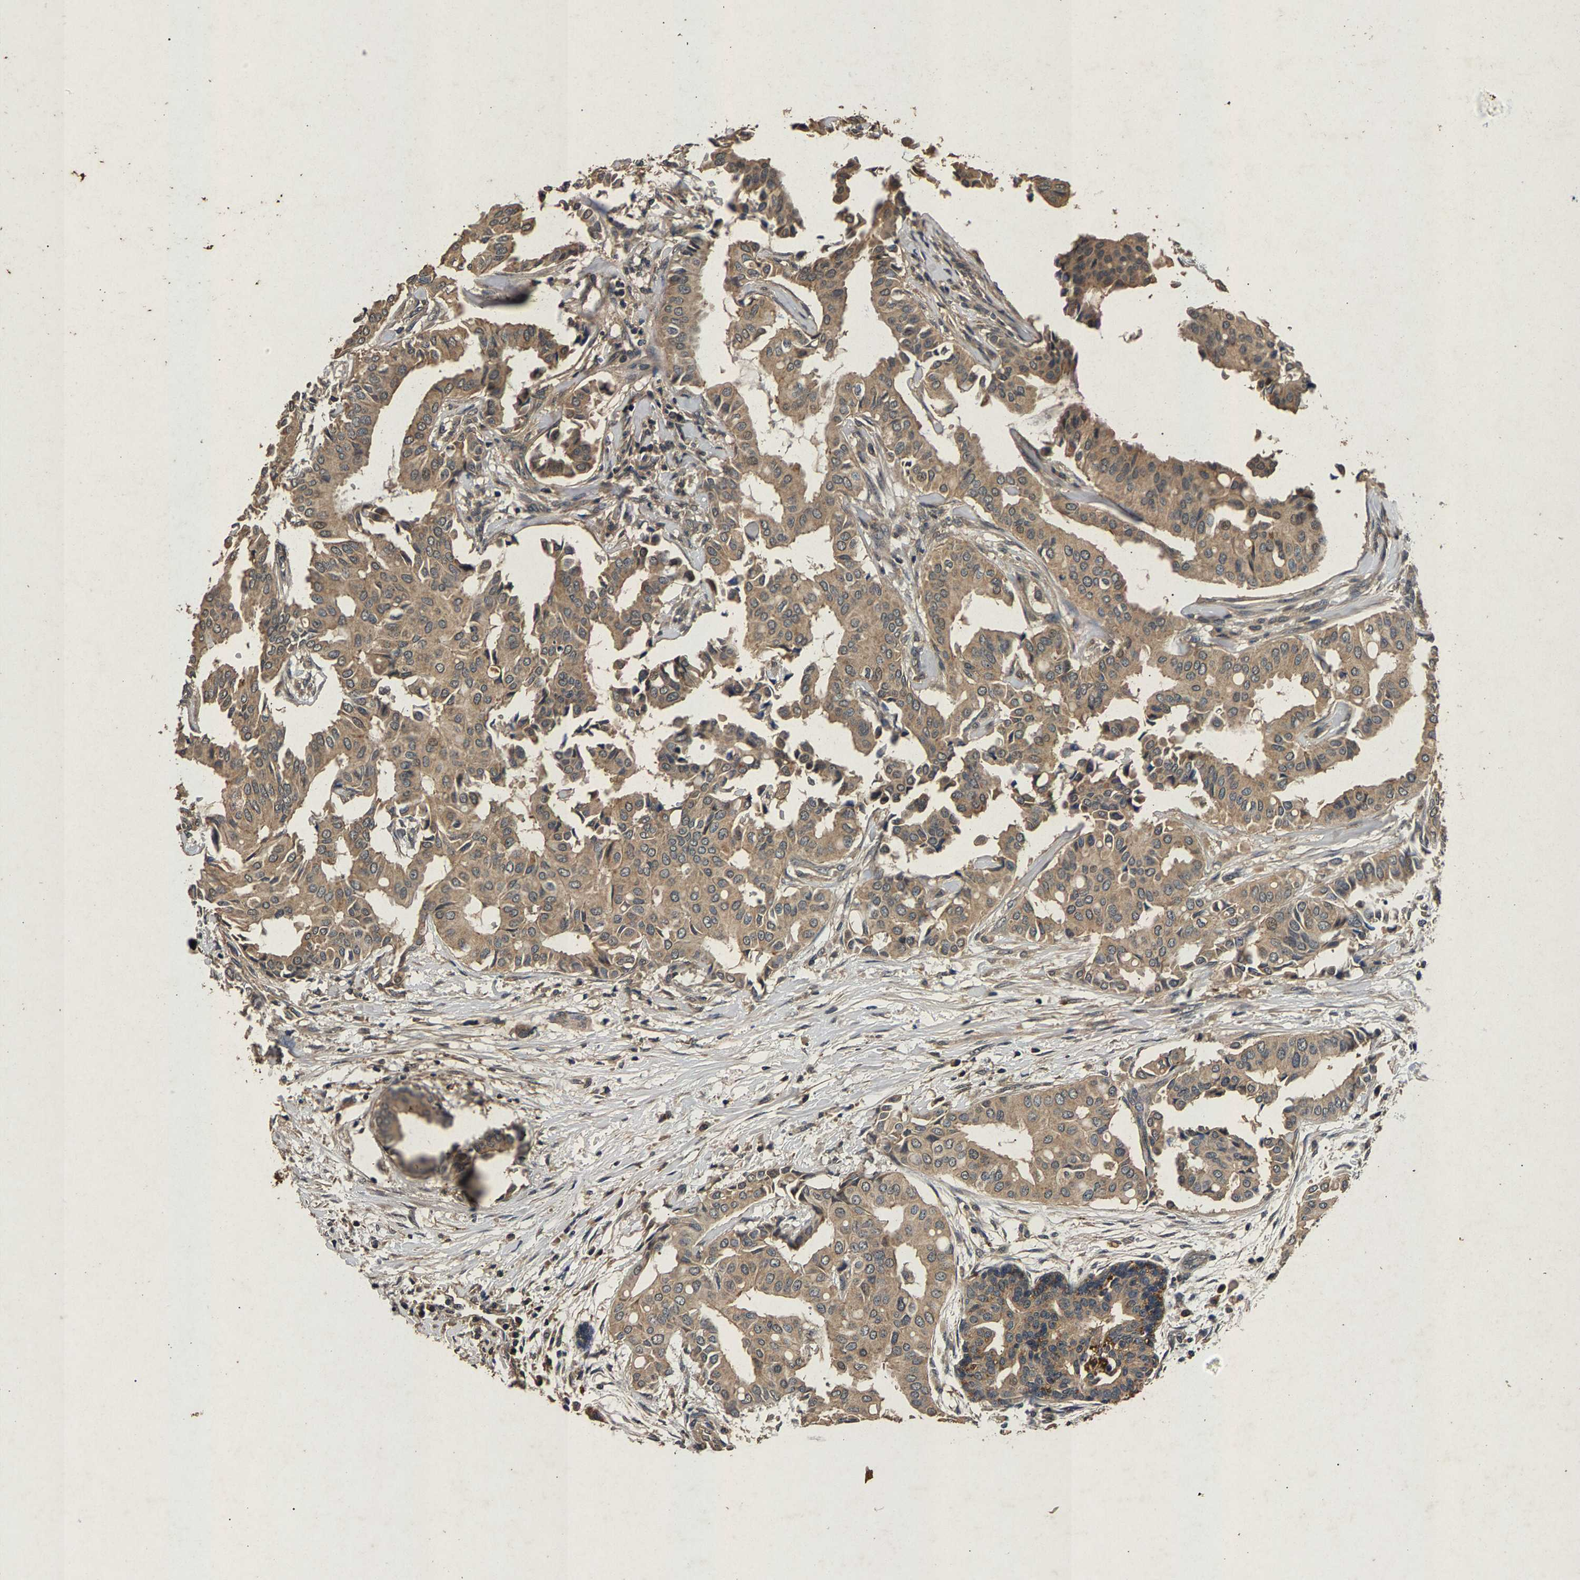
{"staining": {"intensity": "weak", "quantity": ">75%", "location": "cytoplasmic/membranous"}, "tissue": "head and neck cancer", "cell_type": "Tumor cells", "image_type": "cancer", "snomed": [{"axis": "morphology", "description": "Adenocarcinoma, NOS"}, {"axis": "topography", "description": "Salivary gland"}, {"axis": "topography", "description": "Head-Neck"}], "caption": "Weak cytoplasmic/membranous expression for a protein is appreciated in about >75% of tumor cells of head and neck cancer (adenocarcinoma) using IHC.", "gene": "PPP1CC", "patient": {"sex": "female", "age": 59}}